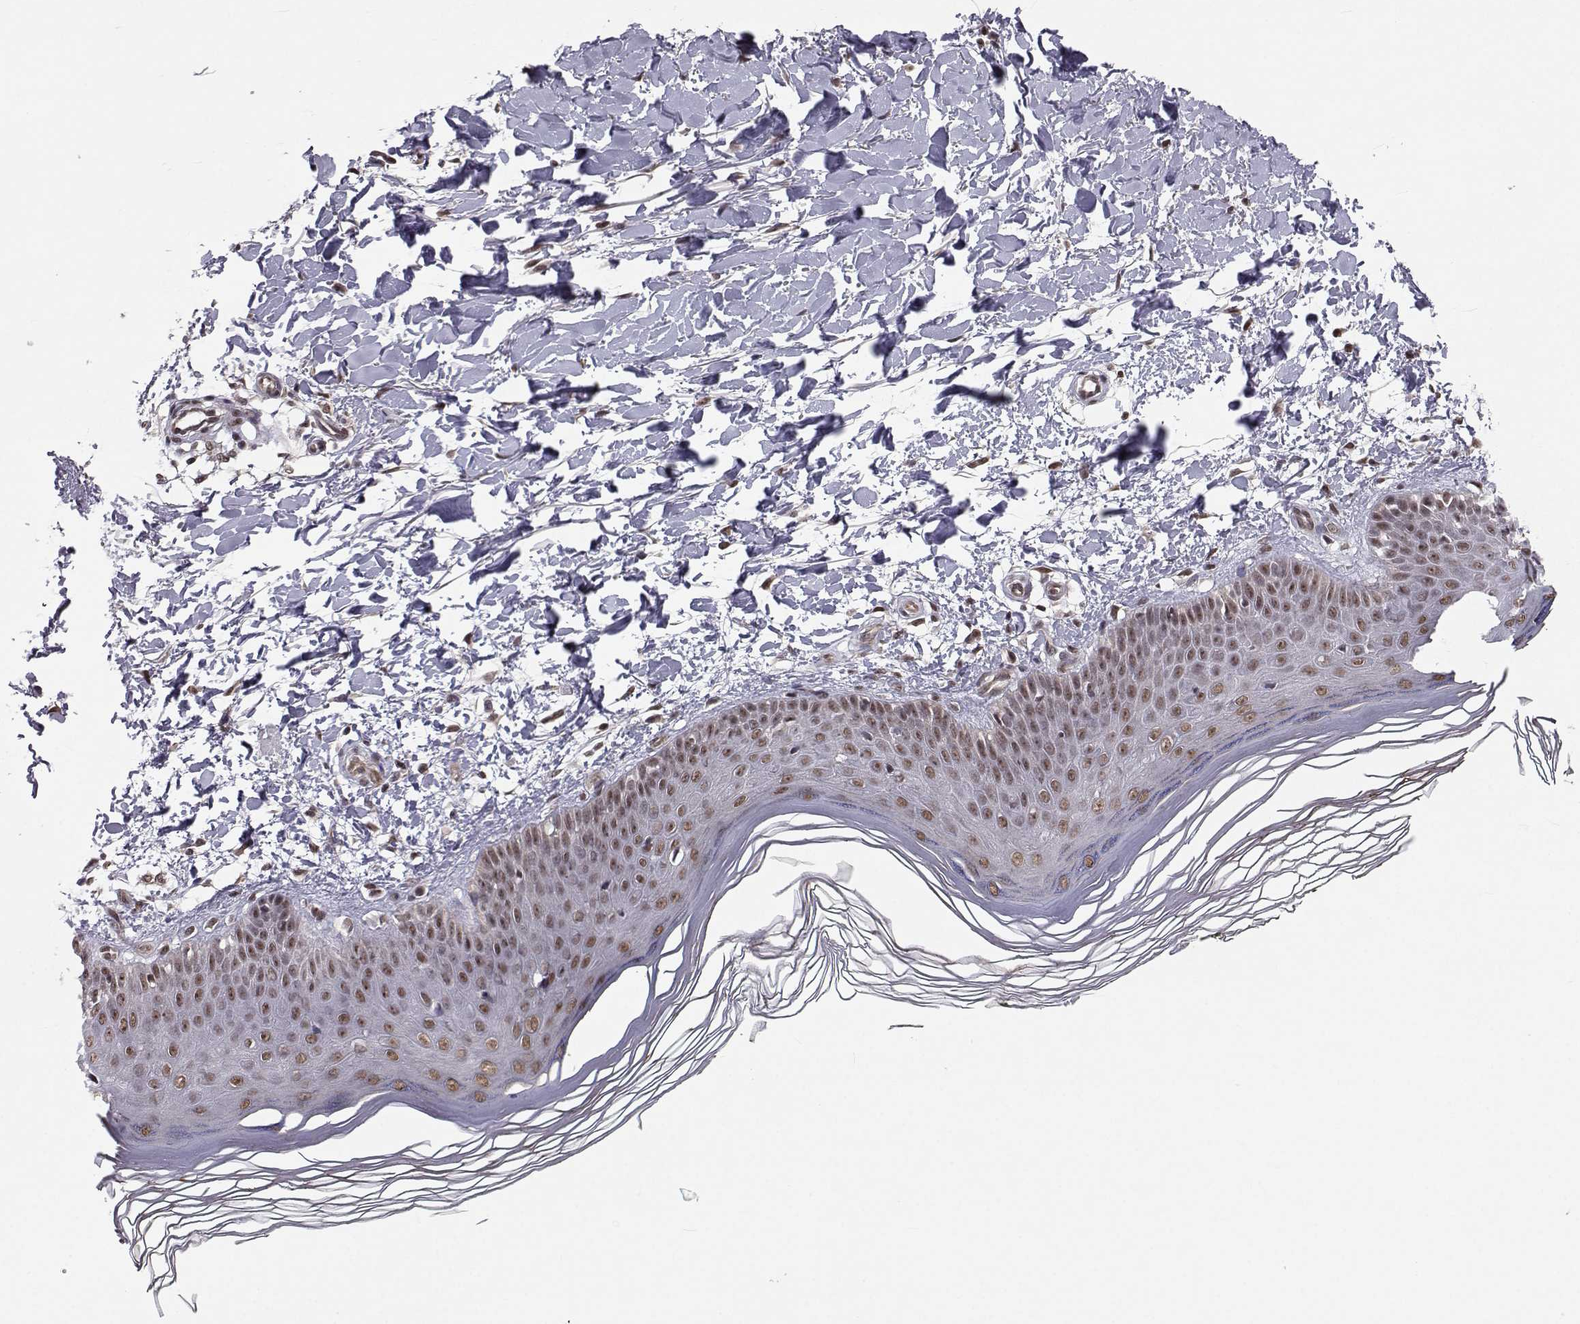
{"staining": {"intensity": "moderate", "quantity": "25%-75%", "location": "nuclear"}, "tissue": "skin", "cell_type": "Fibroblasts", "image_type": "normal", "snomed": [{"axis": "morphology", "description": "Normal tissue, NOS"}, {"axis": "topography", "description": "Skin"}], "caption": "Immunohistochemical staining of unremarkable skin reveals moderate nuclear protein positivity in about 25%-75% of fibroblasts. (Stains: DAB (3,3'-diaminobenzidine) in brown, nuclei in blue, Microscopy: brightfield microscopy at high magnification).", "gene": "PKN2", "patient": {"sex": "female", "age": 62}}